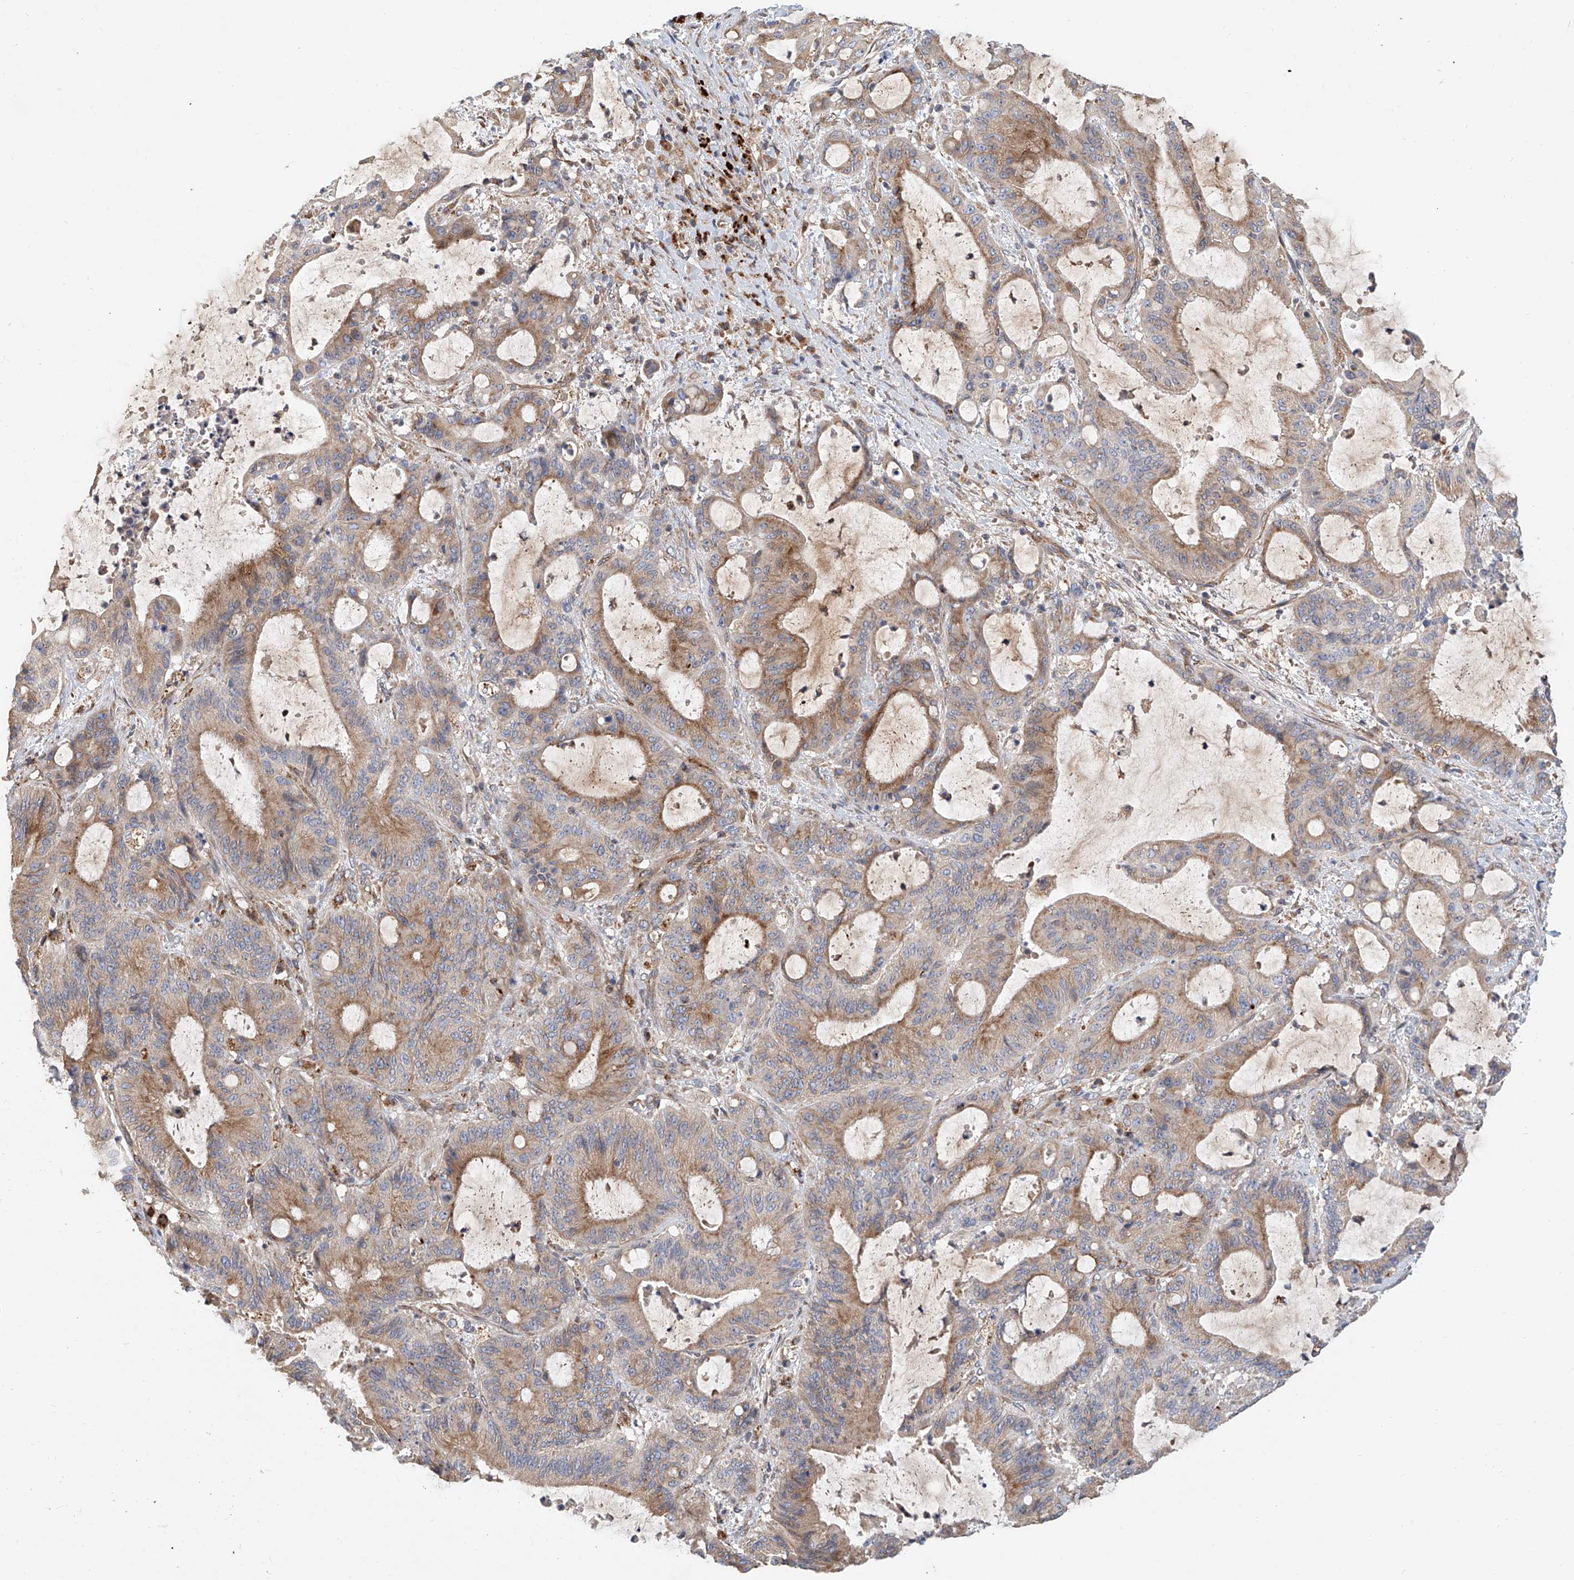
{"staining": {"intensity": "moderate", "quantity": "25%-75%", "location": "cytoplasmic/membranous"}, "tissue": "liver cancer", "cell_type": "Tumor cells", "image_type": "cancer", "snomed": [{"axis": "morphology", "description": "Normal tissue, NOS"}, {"axis": "morphology", "description": "Cholangiocarcinoma"}, {"axis": "topography", "description": "Liver"}, {"axis": "topography", "description": "Peripheral nerve tissue"}], "caption": "Tumor cells show moderate cytoplasmic/membranous expression in about 25%-75% of cells in cholangiocarcinoma (liver).", "gene": "HGSNAT", "patient": {"sex": "female", "age": 73}}